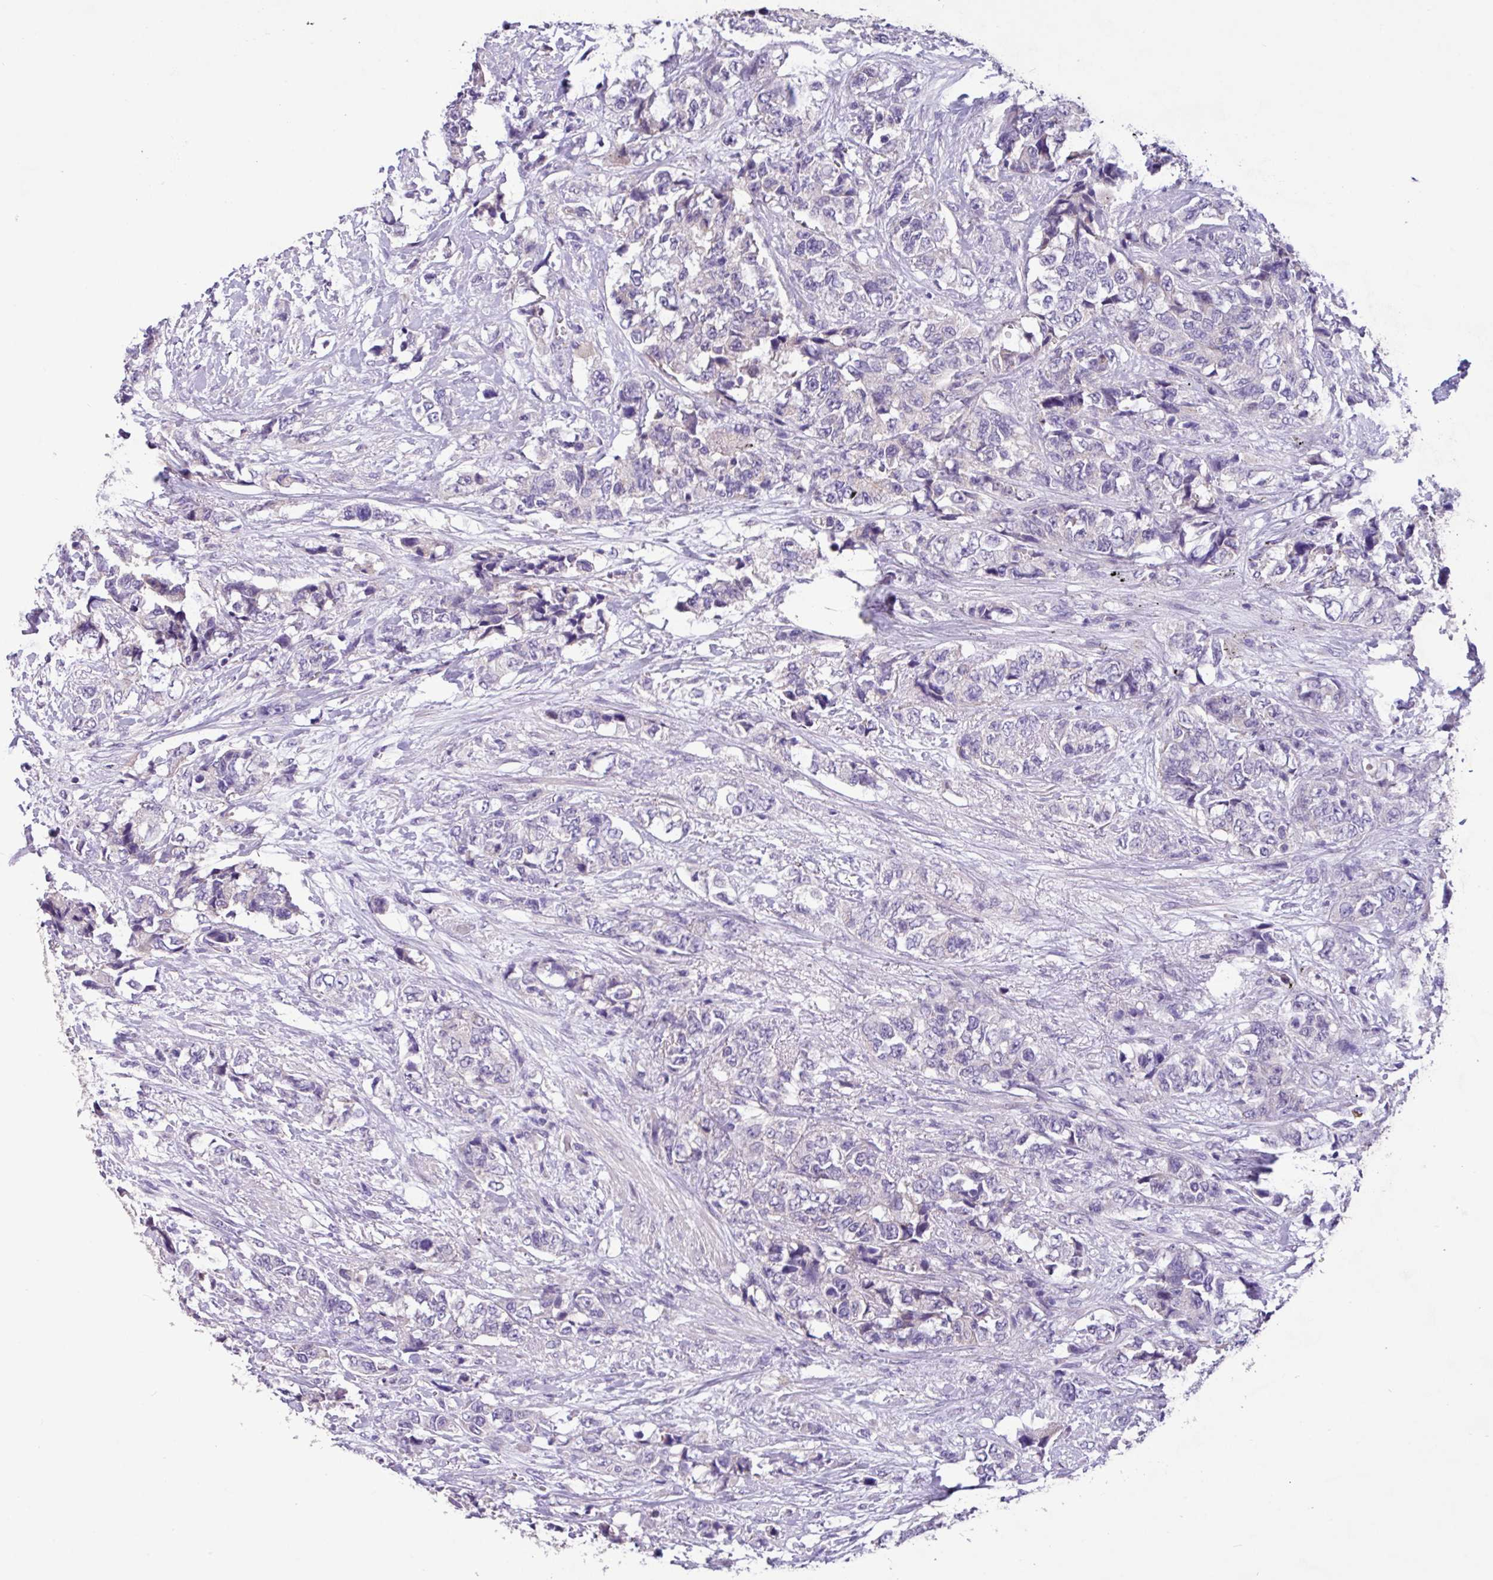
{"staining": {"intensity": "negative", "quantity": "none", "location": "none"}, "tissue": "urothelial cancer", "cell_type": "Tumor cells", "image_type": "cancer", "snomed": [{"axis": "morphology", "description": "Urothelial carcinoma, High grade"}, {"axis": "topography", "description": "Urinary bladder"}], "caption": "Immunohistochemistry (IHC) of human urothelial carcinoma (high-grade) exhibits no positivity in tumor cells.", "gene": "PAX8", "patient": {"sex": "female", "age": 78}}